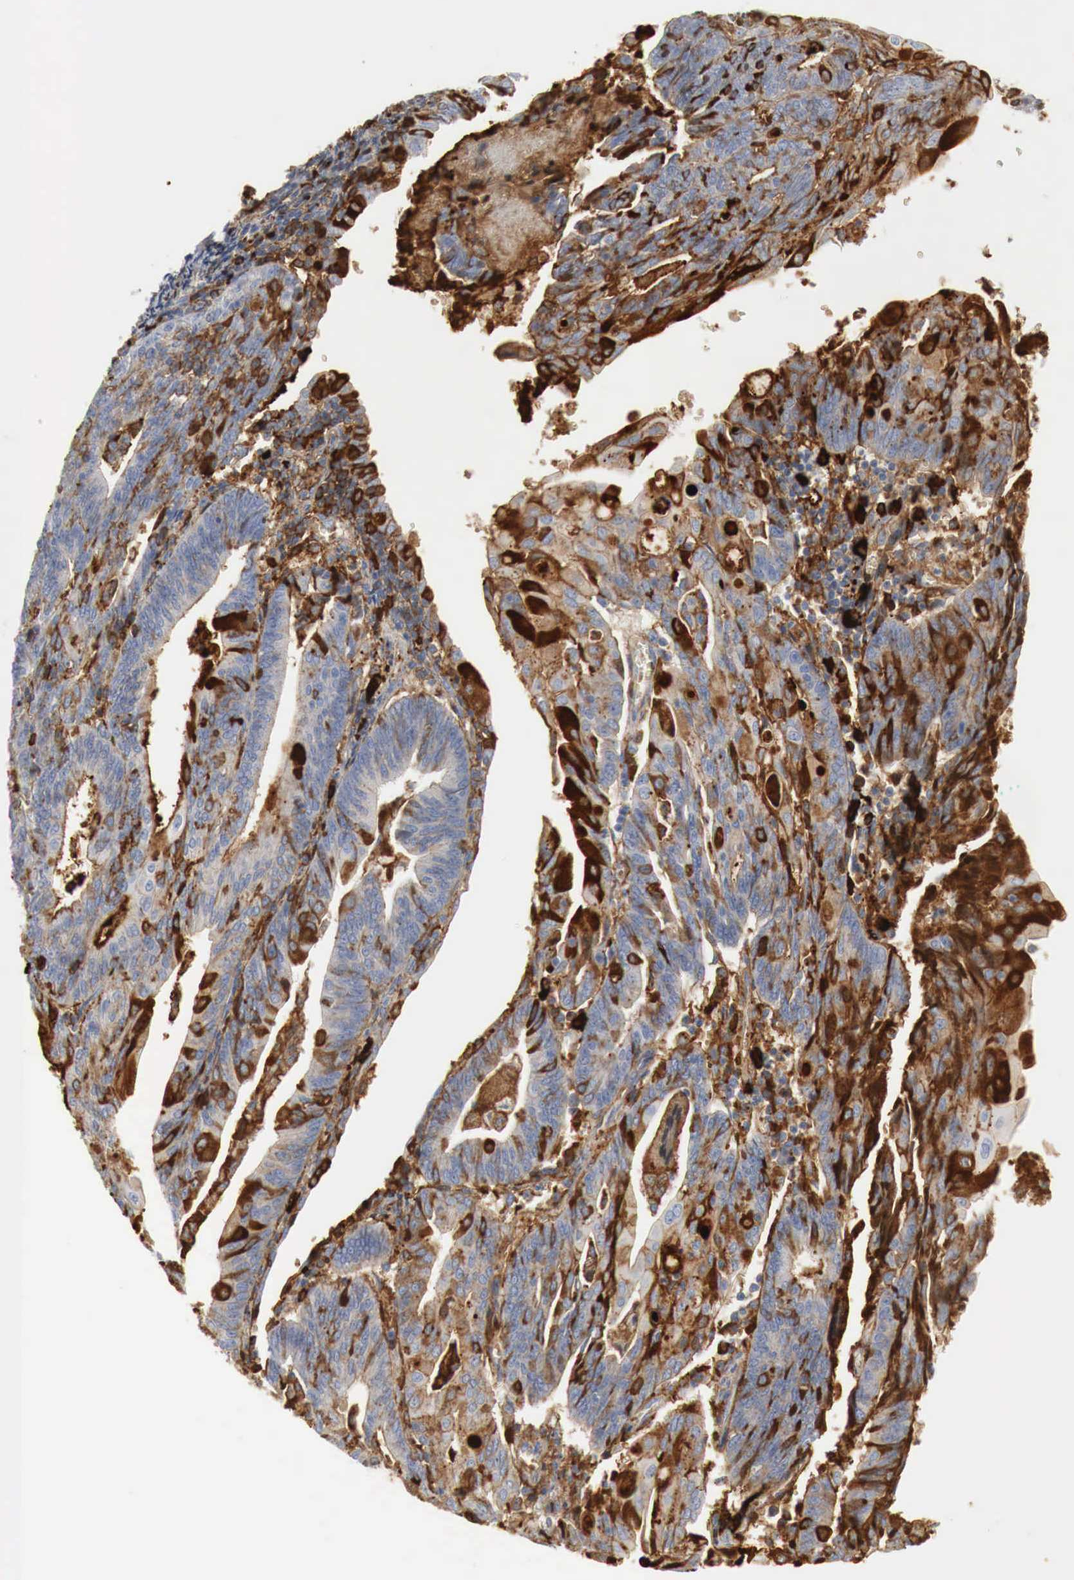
{"staining": {"intensity": "moderate", "quantity": "25%-75%", "location": "cytoplasmic/membranous"}, "tissue": "endometrial cancer", "cell_type": "Tumor cells", "image_type": "cancer", "snomed": [{"axis": "morphology", "description": "Adenocarcinoma, NOS"}, {"axis": "topography", "description": "Endometrium"}], "caption": "Immunohistochemical staining of adenocarcinoma (endometrial) shows medium levels of moderate cytoplasmic/membranous protein expression in approximately 25%-75% of tumor cells.", "gene": "IGLC3", "patient": {"sex": "female", "age": 56}}